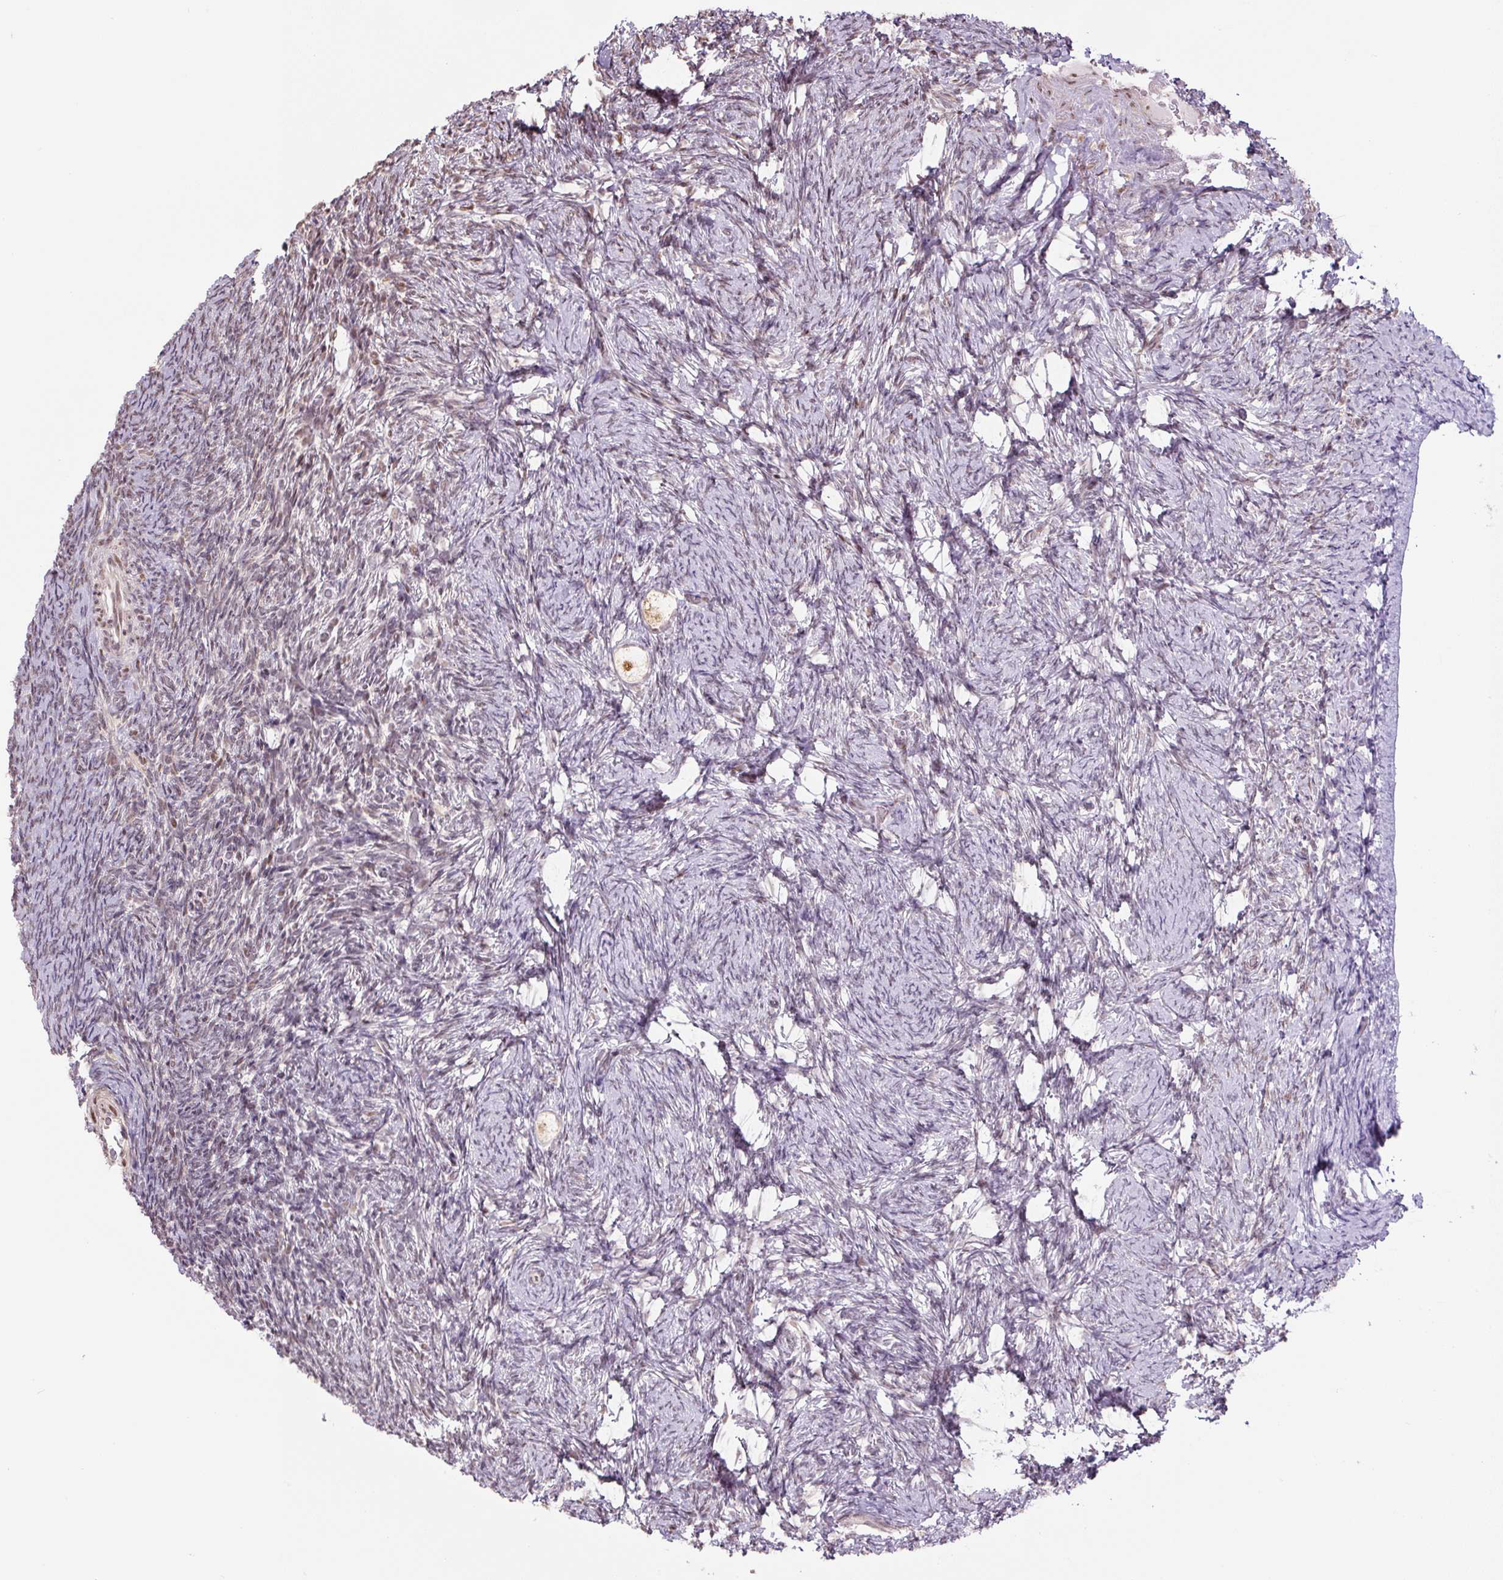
{"staining": {"intensity": "moderate", "quantity": ">75%", "location": "nuclear"}, "tissue": "ovary", "cell_type": "Follicle cells", "image_type": "normal", "snomed": [{"axis": "morphology", "description": "Normal tissue, NOS"}, {"axis": "topography", "description": "Ovary"}], "caption": "Ovary was stained to show a protein in brown. There is medium levels of moderate nuclear staining in about >75% of follicle cells.", "gene": "TCFL5", "patient": {"sex": "female", "age": 34}}